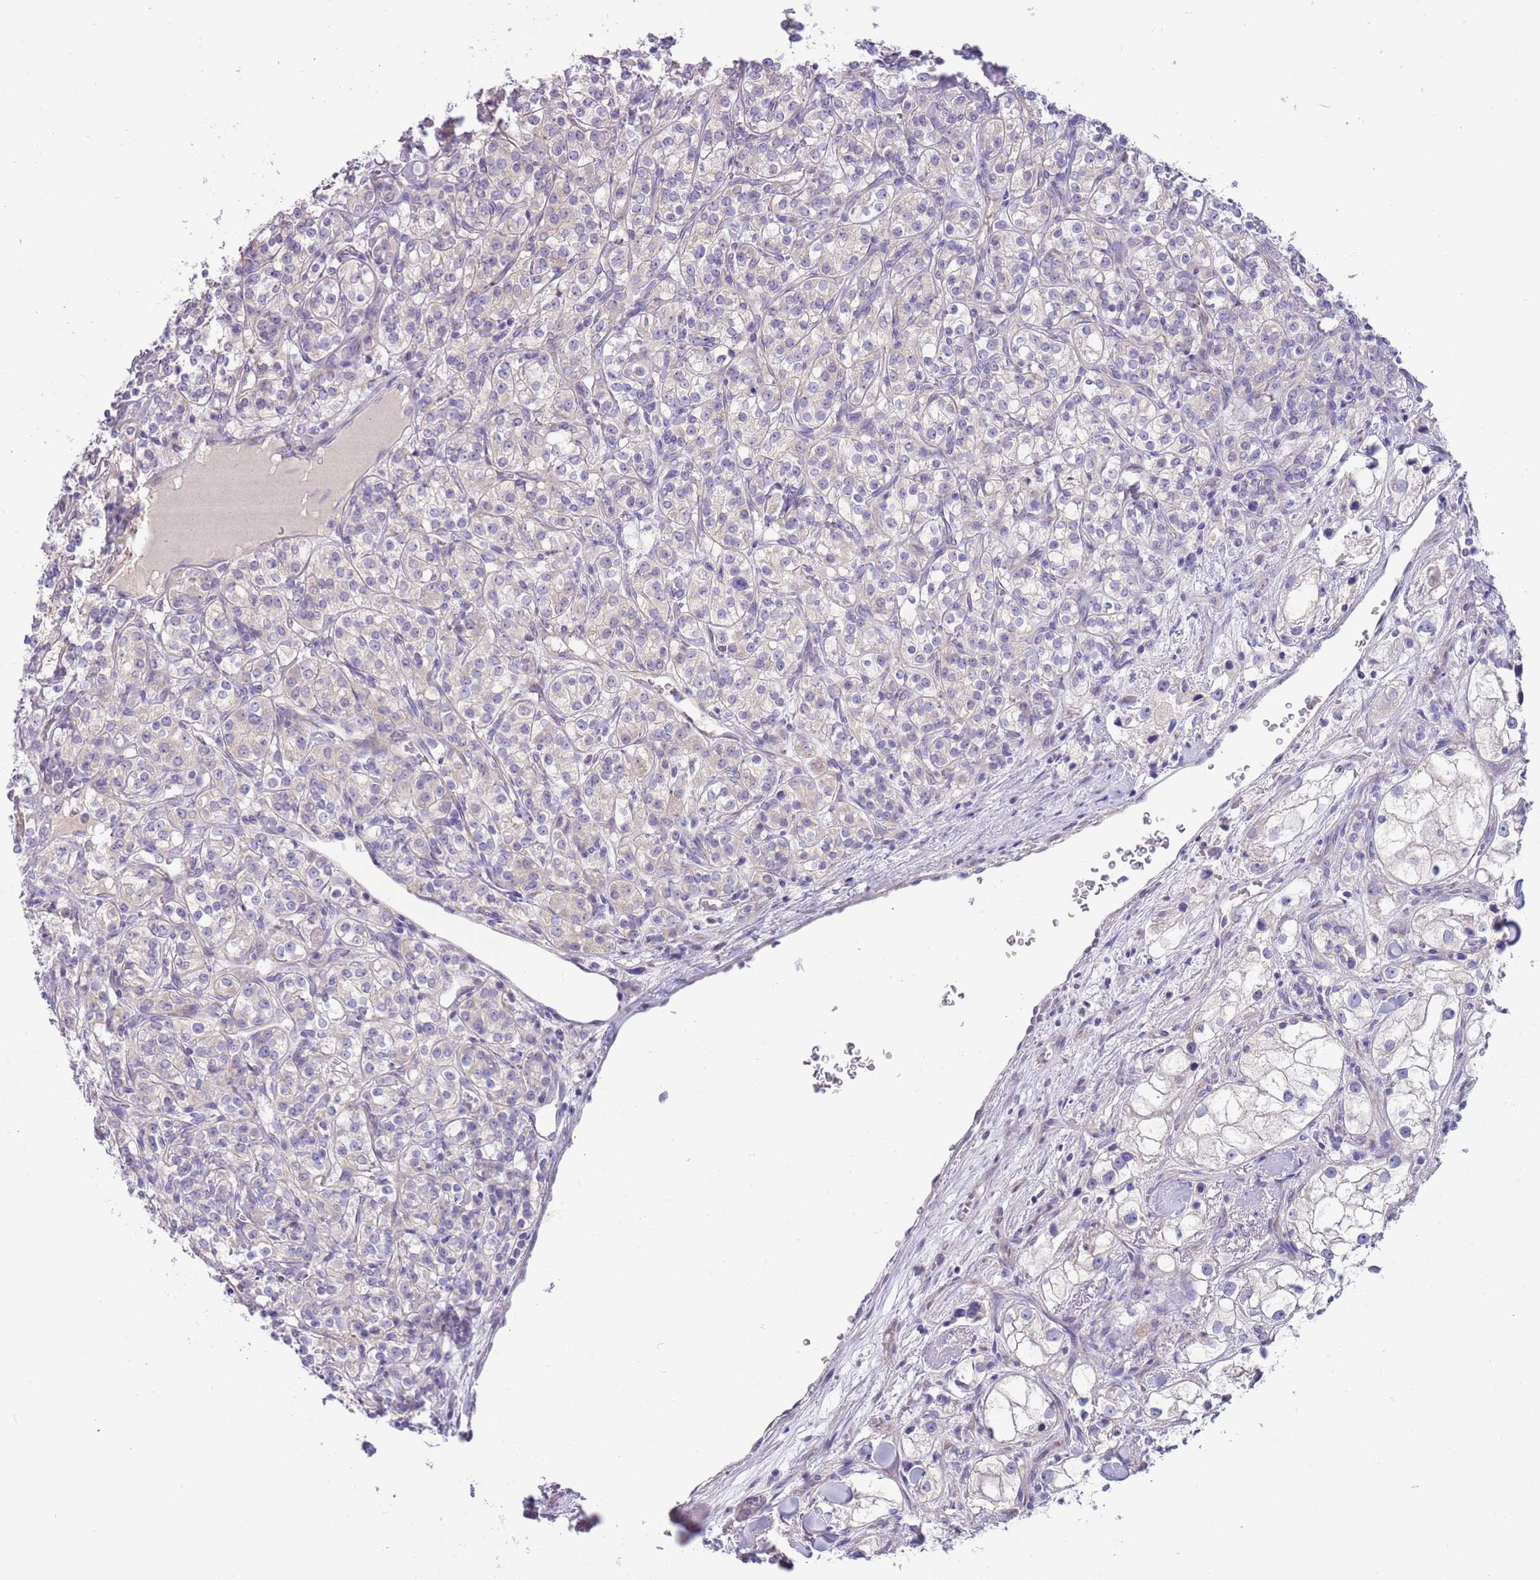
{"staining": {"intensity": "negative", "quantity": "none", "location": "none"}, "tissue": "renal cancer", "cell_type": "Tumor cells", "image_type": "cancer", "snomed": [{"axis": "morphology", "description": "Adenocarcinoma, NOS"}, {"axis": "topography", "description": "Kidney"}], "caption": "IHC of human renal cancer reveals no staining in tumor cells.", "gene": "CABYR", "patient": {"sex": "male", "age": 77}}